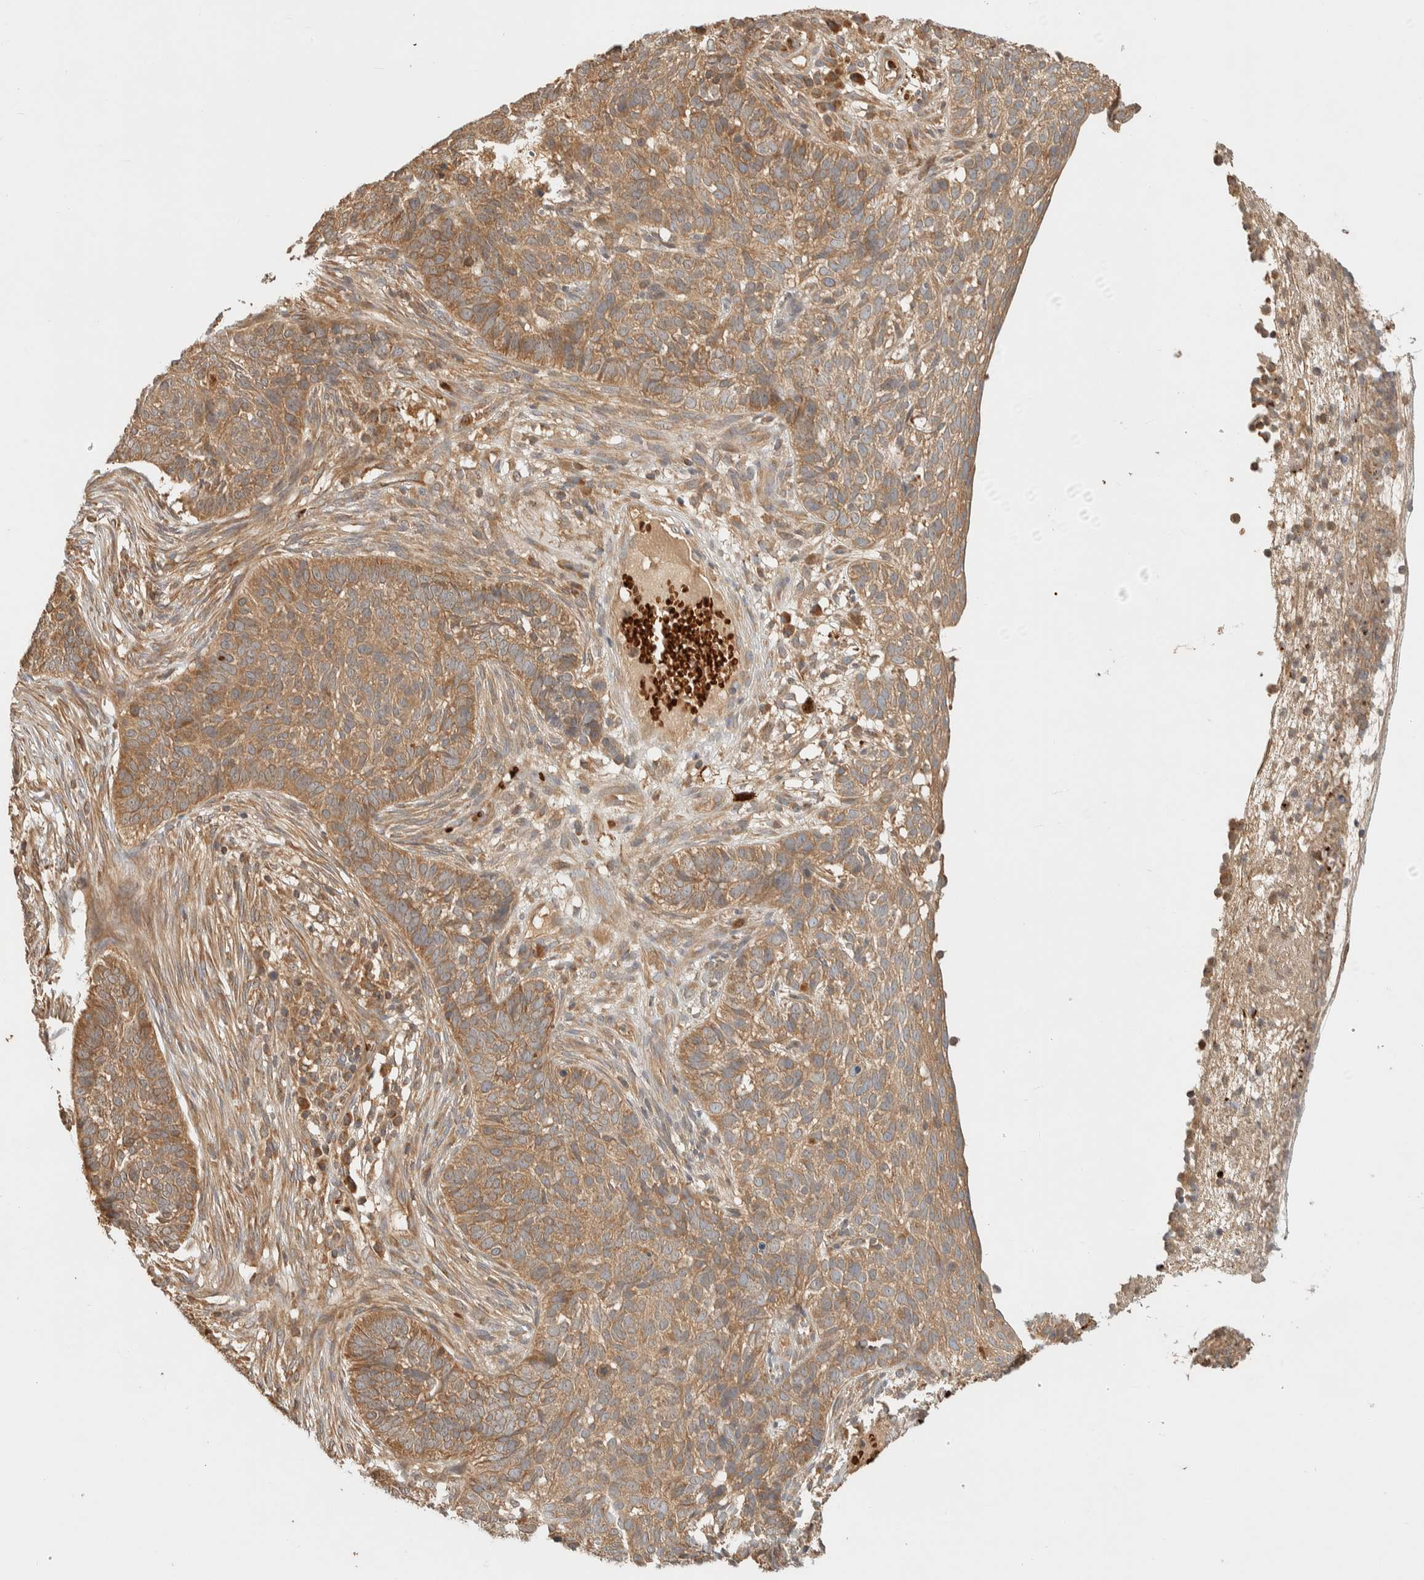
{"staining": {"intensity": "moderate", "quantity": ">75%", "location": "cytoplasmic/membranous"}, "tissue": "skin cancer", "cell_type": "Tumor cells", "image_type": "cancer", "snomed": [{"axis": "morphology", "description": "Basal cell carcinoma"}, {"axis": "topography", "description": "Skin"}], "caption": "Protein expression analysis of skin cancer (basal cell carcinoma) displays moderate cytoplasmic/membranous positivity in approximately >75% of tumor cells.", "gene": "TTI2", "patient": {"sex": "male", "age": 85}}